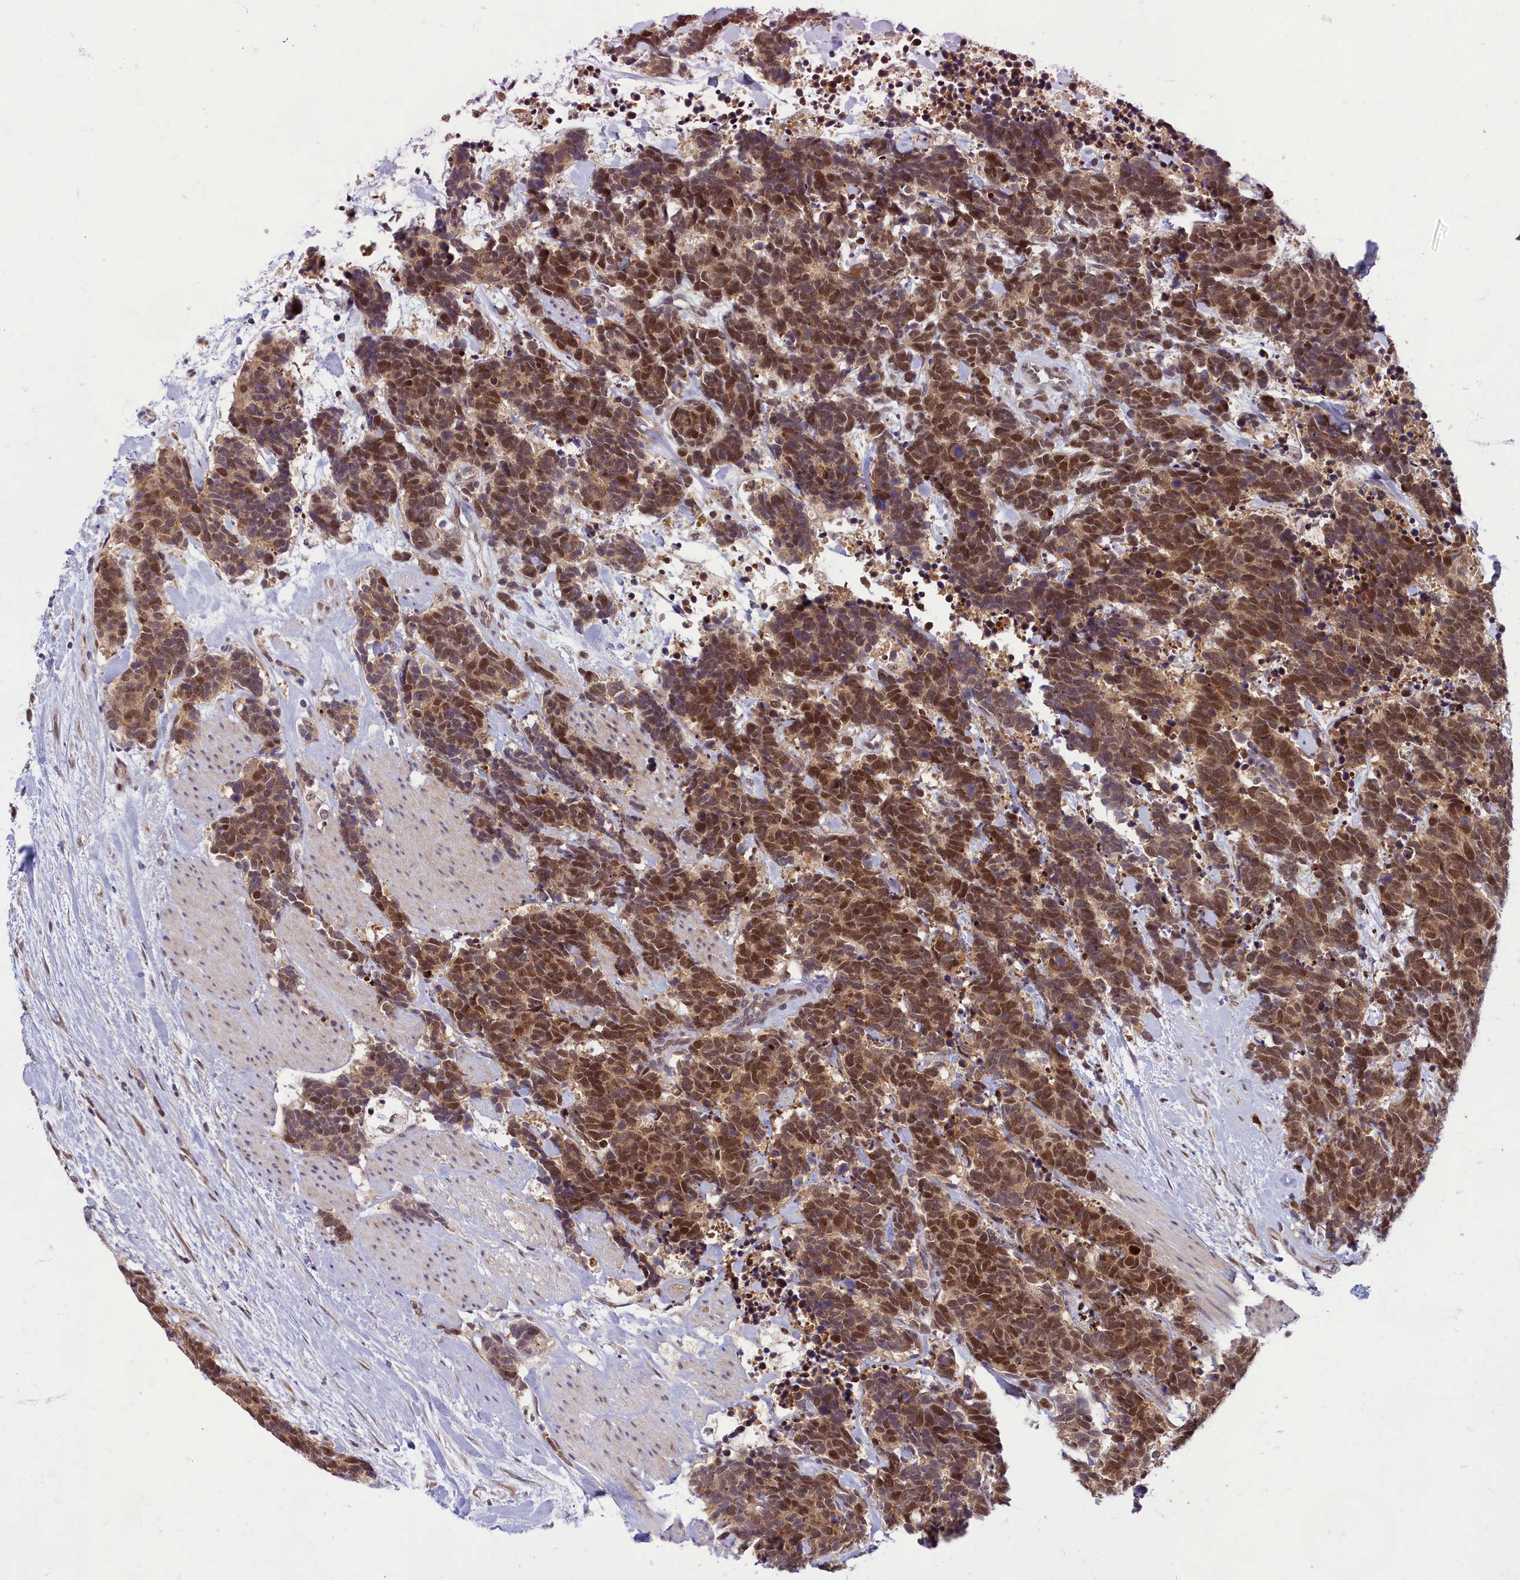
{"staining": {"intensity": "moderate", "quantity": ">75%", "location": "nuclear"}, "tissue": "carcinoid", "cell_type": "Tumor cells", "image_type": "cancer", "snomed": [{"axis": "morphology", "description": "Carcinoma, NOS"}, {"axis": "morphology", "description": "Carcinoid, malignant, NOS"}, {"axis": "topography", "description": "Prostate"}], "caption": "An image of carcinoma stained for a protein reveals moderate nuclear brown staining in tumor cells.", "gene": "EARS2", "patient": {"sex": "male", "age": 57}}